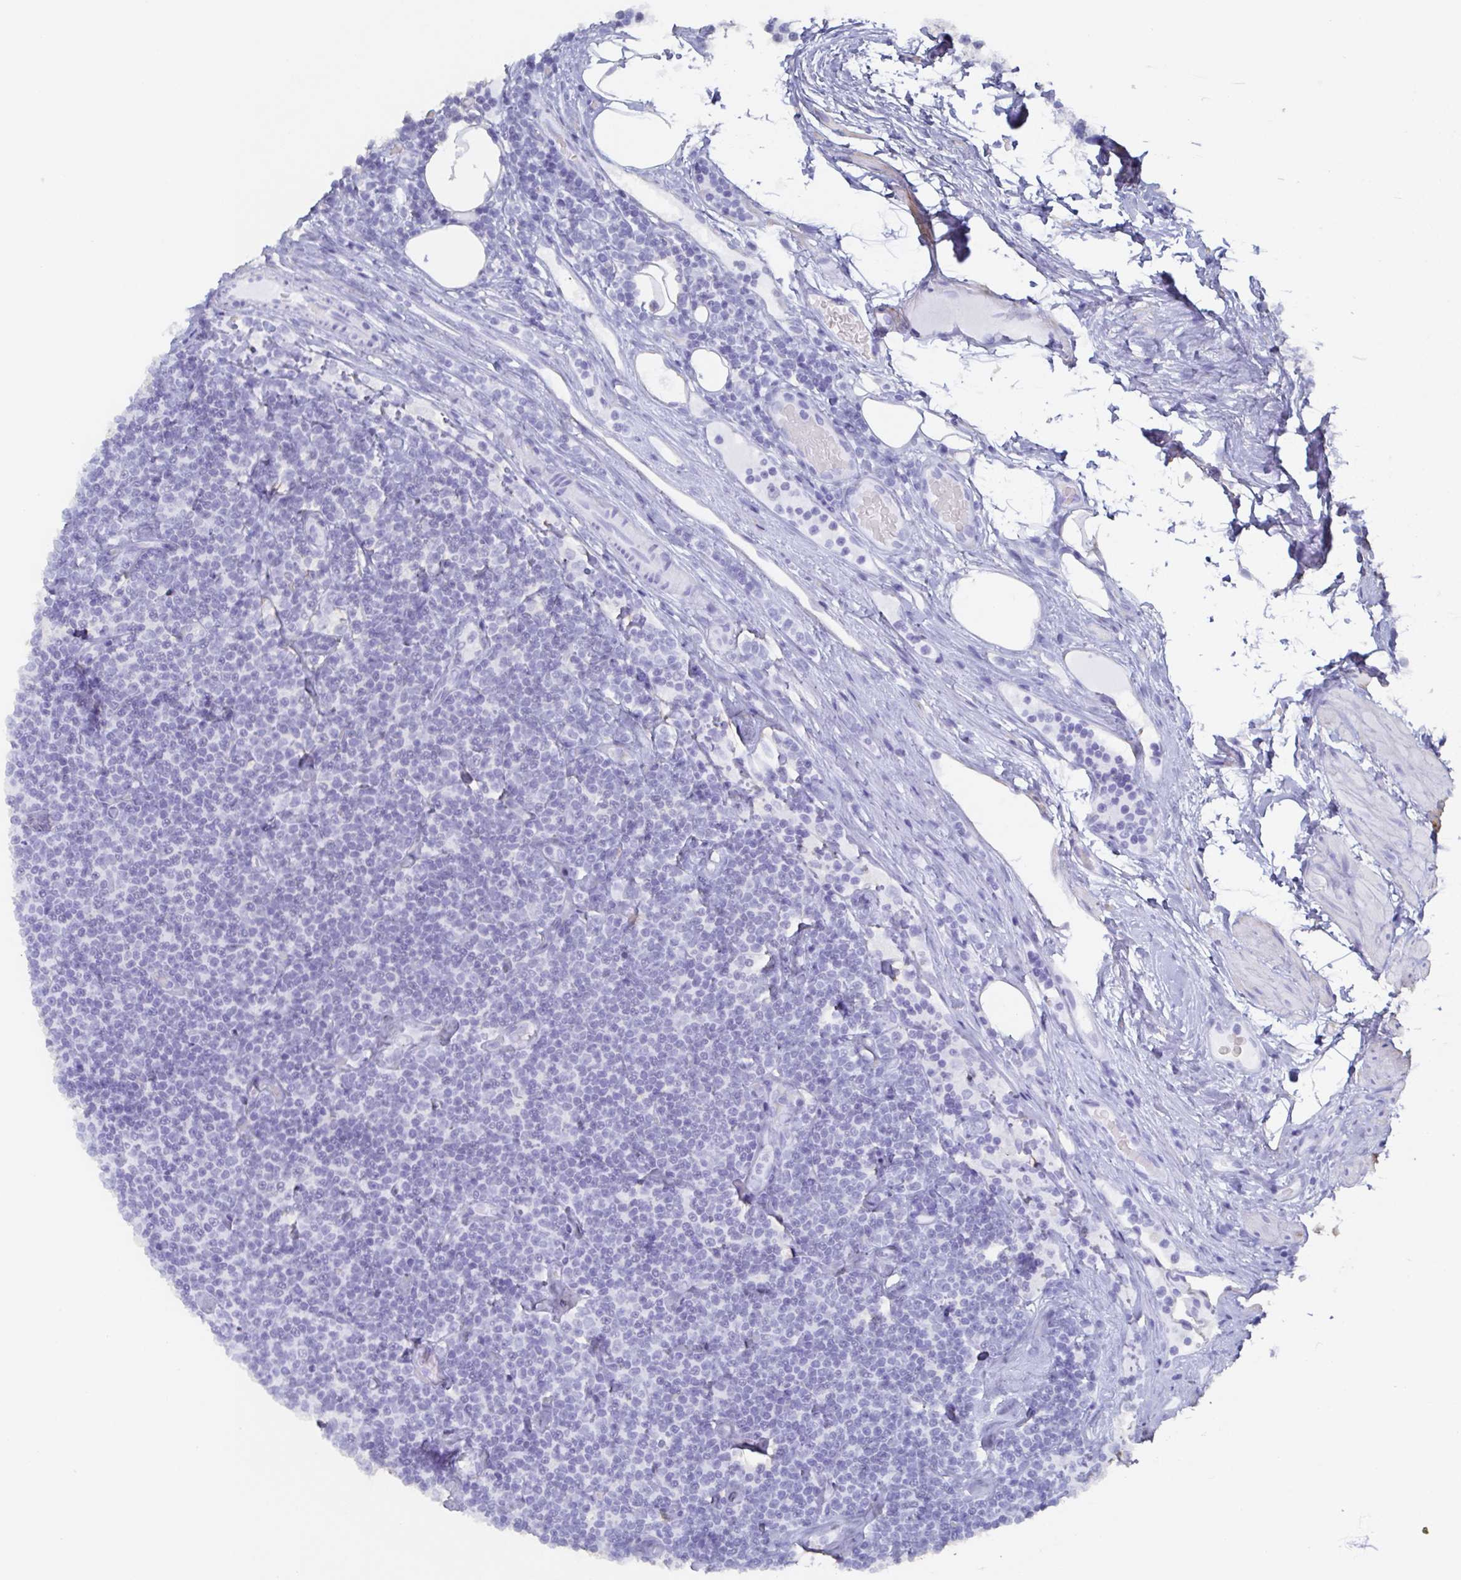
{"staining": {"intensity": "negative", "quantity": "none", "location": "none"}, "tissue": "lymphoma", "cell_type": "Tumor cells", "image_type": "cancer", "snomed": [{"axis": "morphology", "description": "Malignant lymphoma, non-Hodgkin's type, Low grade"}, {"axis": "topography", "description": "Lymph node"}], "caption": "Lymphoma stained for a protein using immunohistochemistry (IHC) reveals no staining tumor cells.", "gene": "AGFG2", "patient": {"sex": "male", "age": 81}}